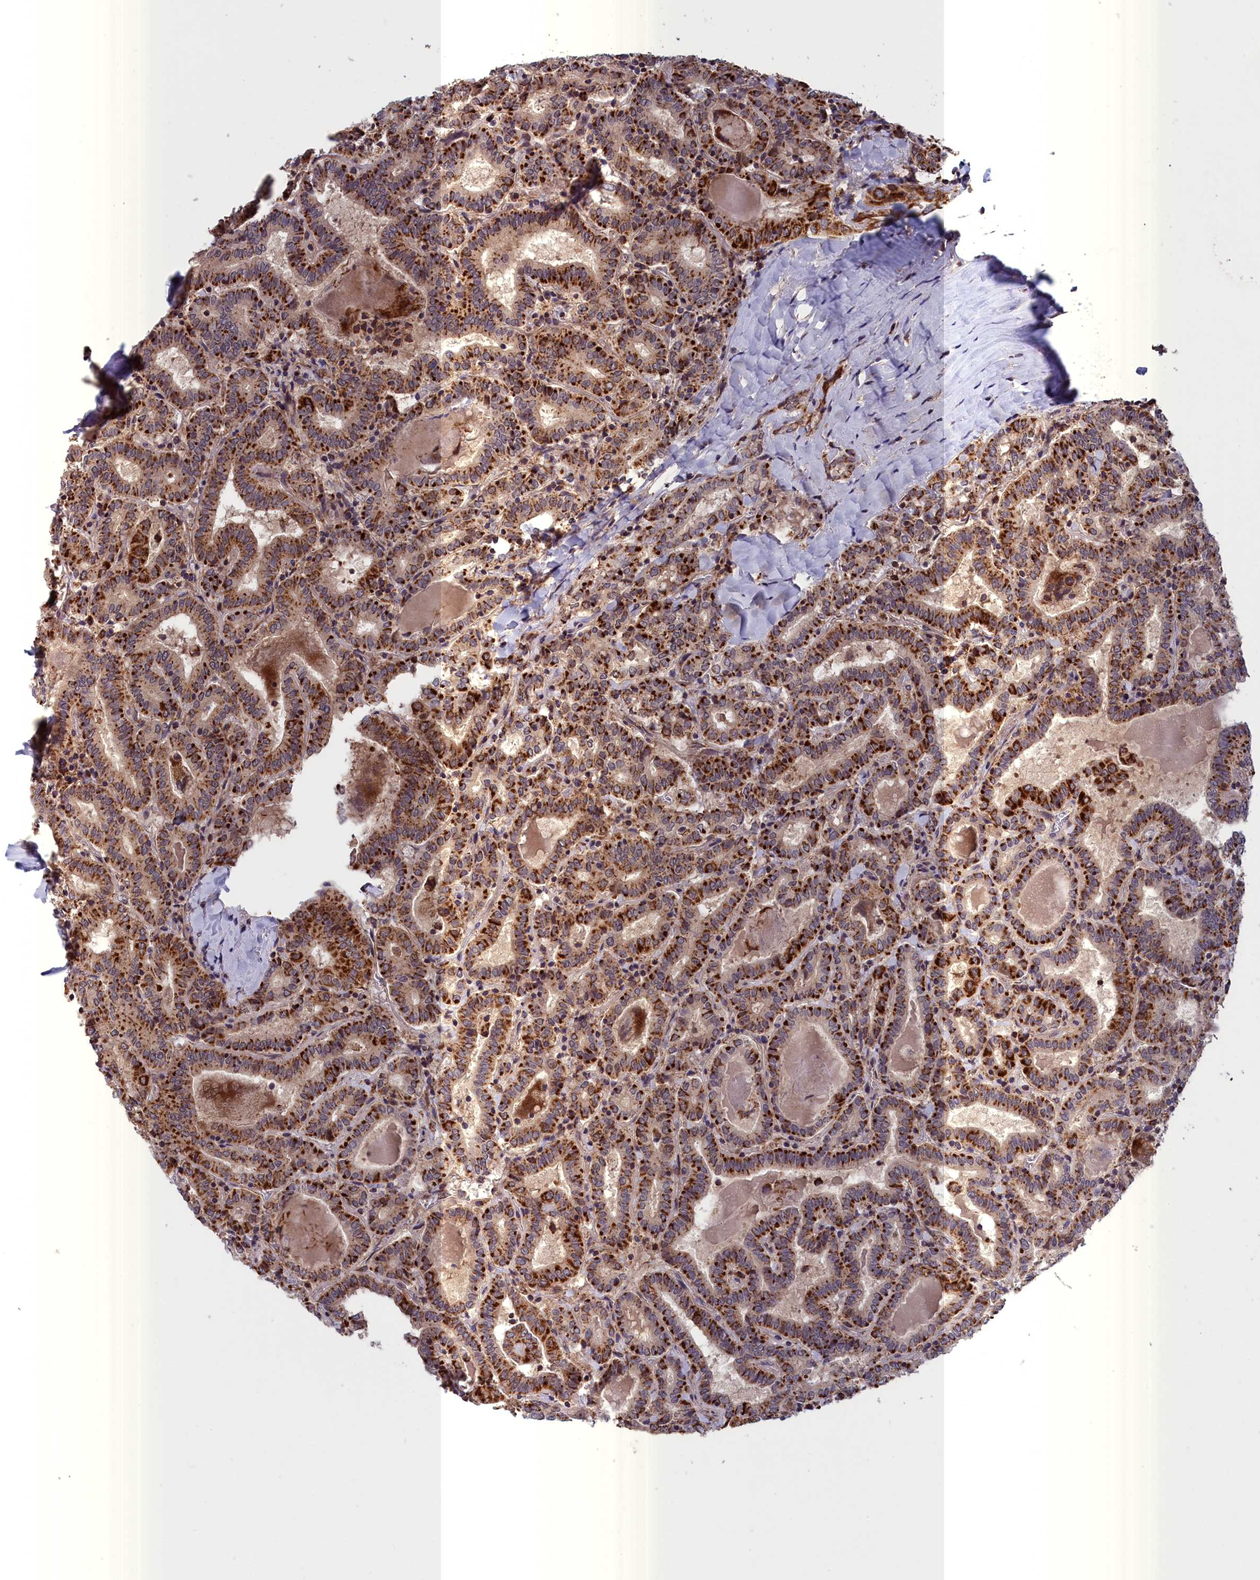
{"staining": {"intensity": "strong", "quantity": ">75%", "location": "cytoplasmic/membranous"}, "tissue": "thyroid cancer", "cell_type": "Tumor cells", "image_type": "cancer", "snomed": [{"axis": "morphology", "description": "Papillary adenocarcinoma, NOS"}, {"axis": "topography", "description": "Thyroid gland"}], "caption": "Human thyroid cancer stained for a protein (brown) reveals strong cytoplasmic/membranous positive positivity in approximately >75% of tumor cells.", "gene": "TIMM44", "patient": {"sex": "female", "age": 72}}